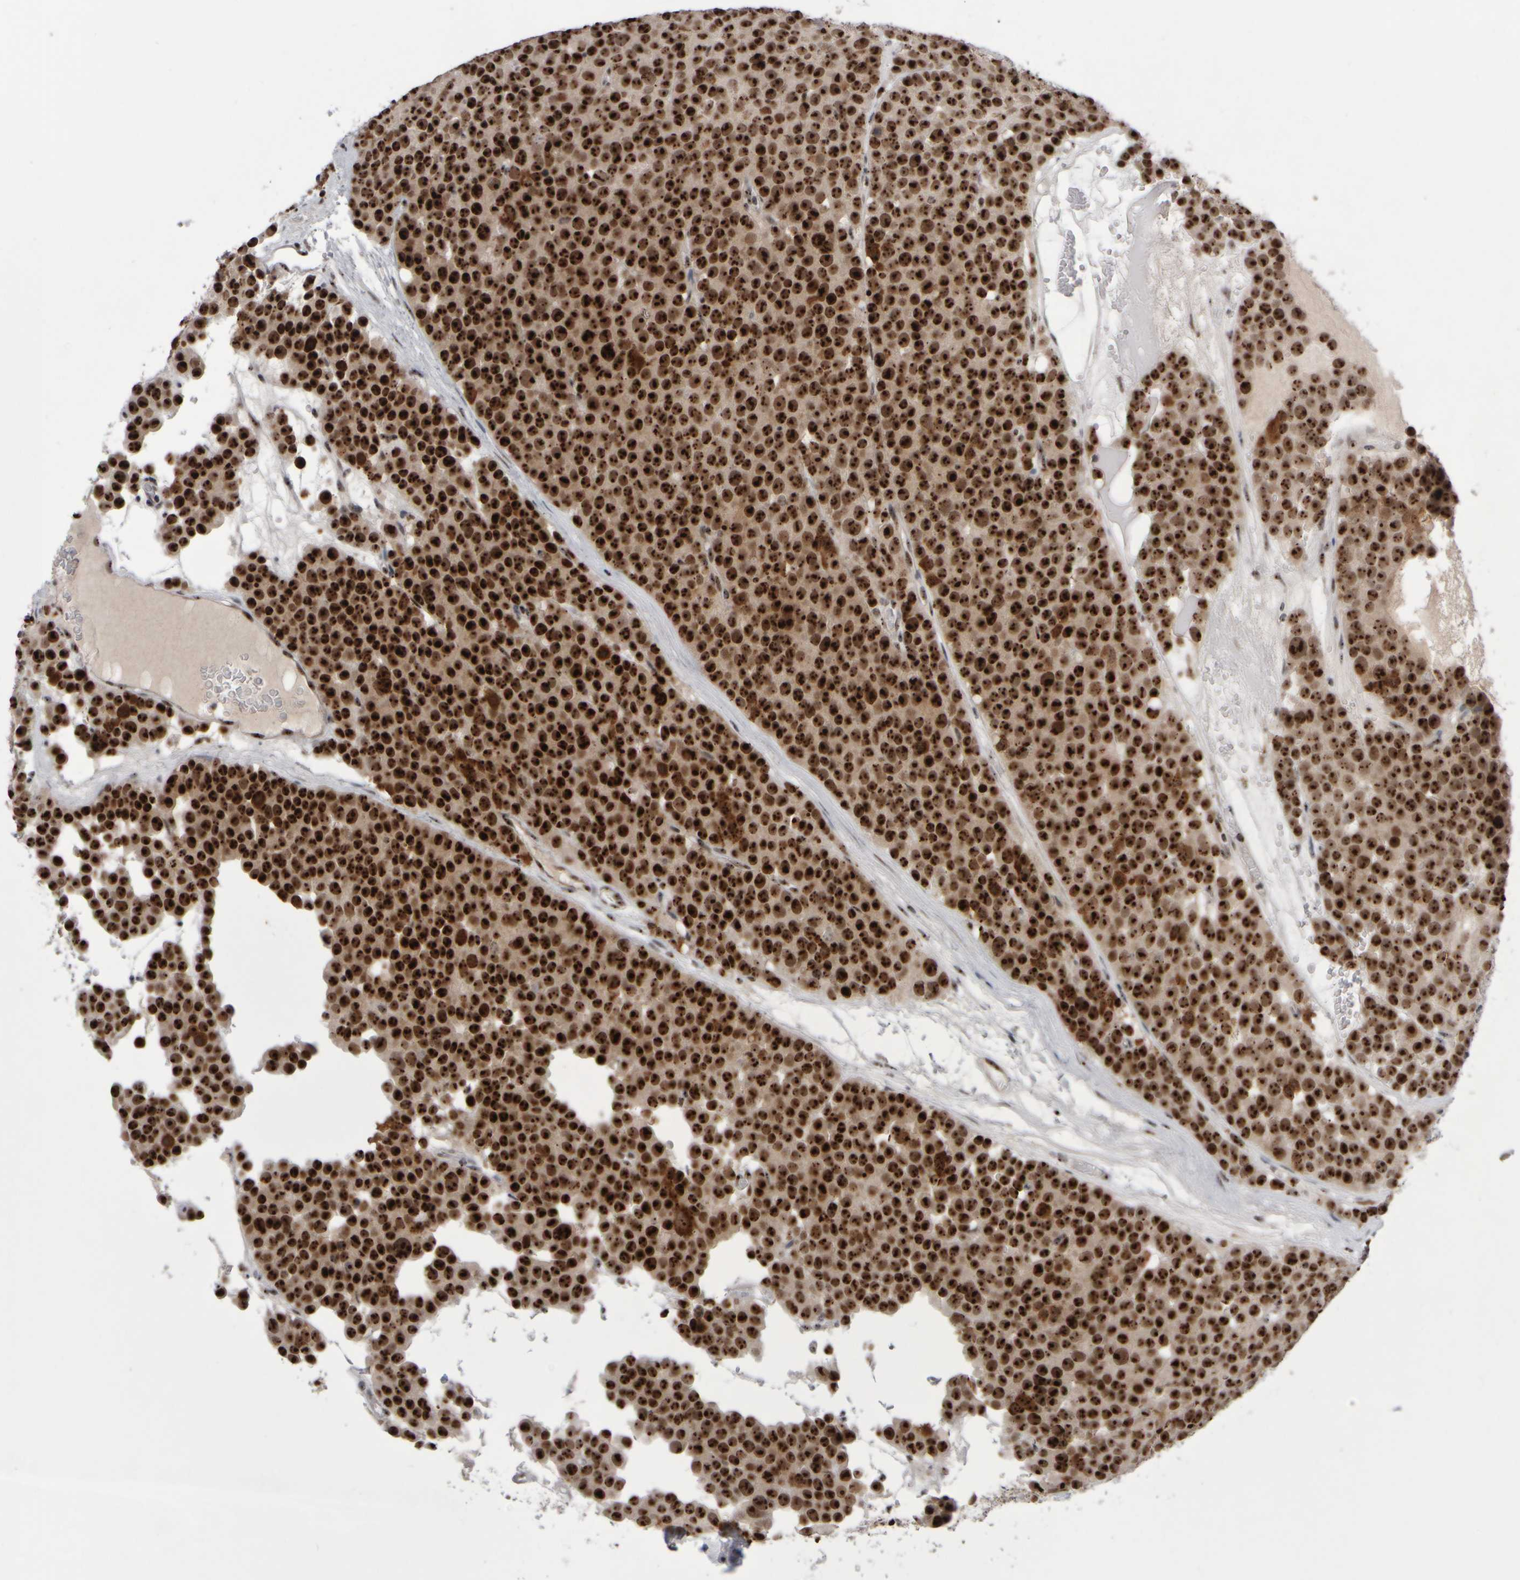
{"staining": {"intensity": "strong", "quantity": ">75%", "location": "nuclear"}, "tissue": "testis cancer", "cell_type": "Tumor cells", "image_type": "cancer", "snomed": [{"axis": "morphology", "description": "Seminoma, NOS"}, {"axis": "topography", "description": "Testis"}], "caption": "IHC (DAB) staining of human testis seminoma exhibits strong nuclear protein expression in approximately >75% of tumor cells. The staining is performed using DAB (3,3'-diaminobenzidine) brown chromogen to label protein expression. The nuclei are counter-stained blue using hematoxylin.", "gene": "SURF6", "patient": {"sex": "male", "age": 71}}